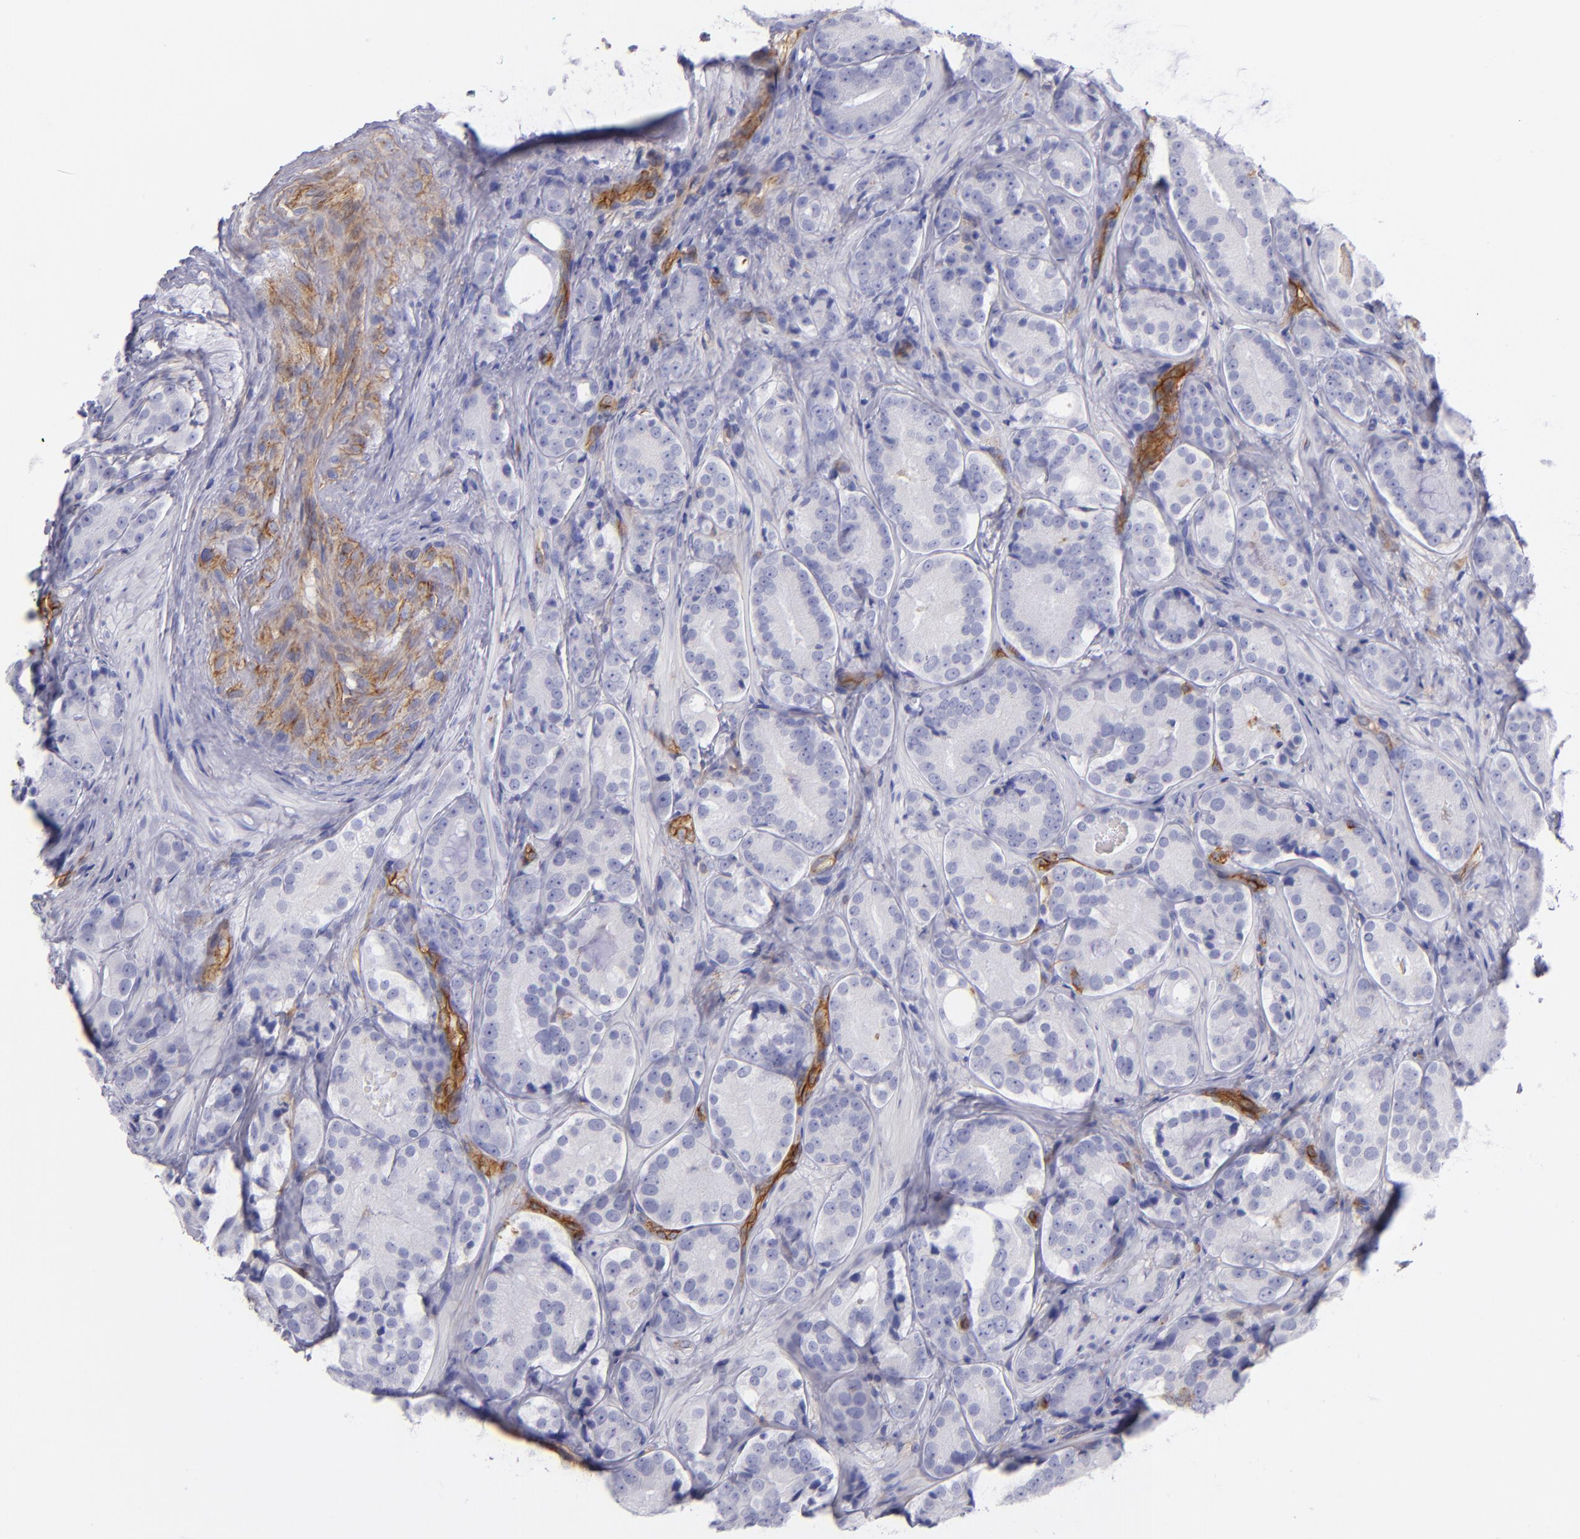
{"staining": {"intensity": "negative", "quantity": "none", "location": "none"}, "tissue": "prostate cancer", "cell_type": "Tumor cells", "image_type": "cancer", "snomed": [{"axis": "morphology", "description": "Adenocarcinoma, High grade"}, {"axis": "topography", "description": "Prostate"}], "caption": "There is no significant expression in tumor cells of prostate cancer (adenocarcinoma (high-grade)).", "gene": "ENTPD1", "patient": {"sex": "male", "age": 70}}